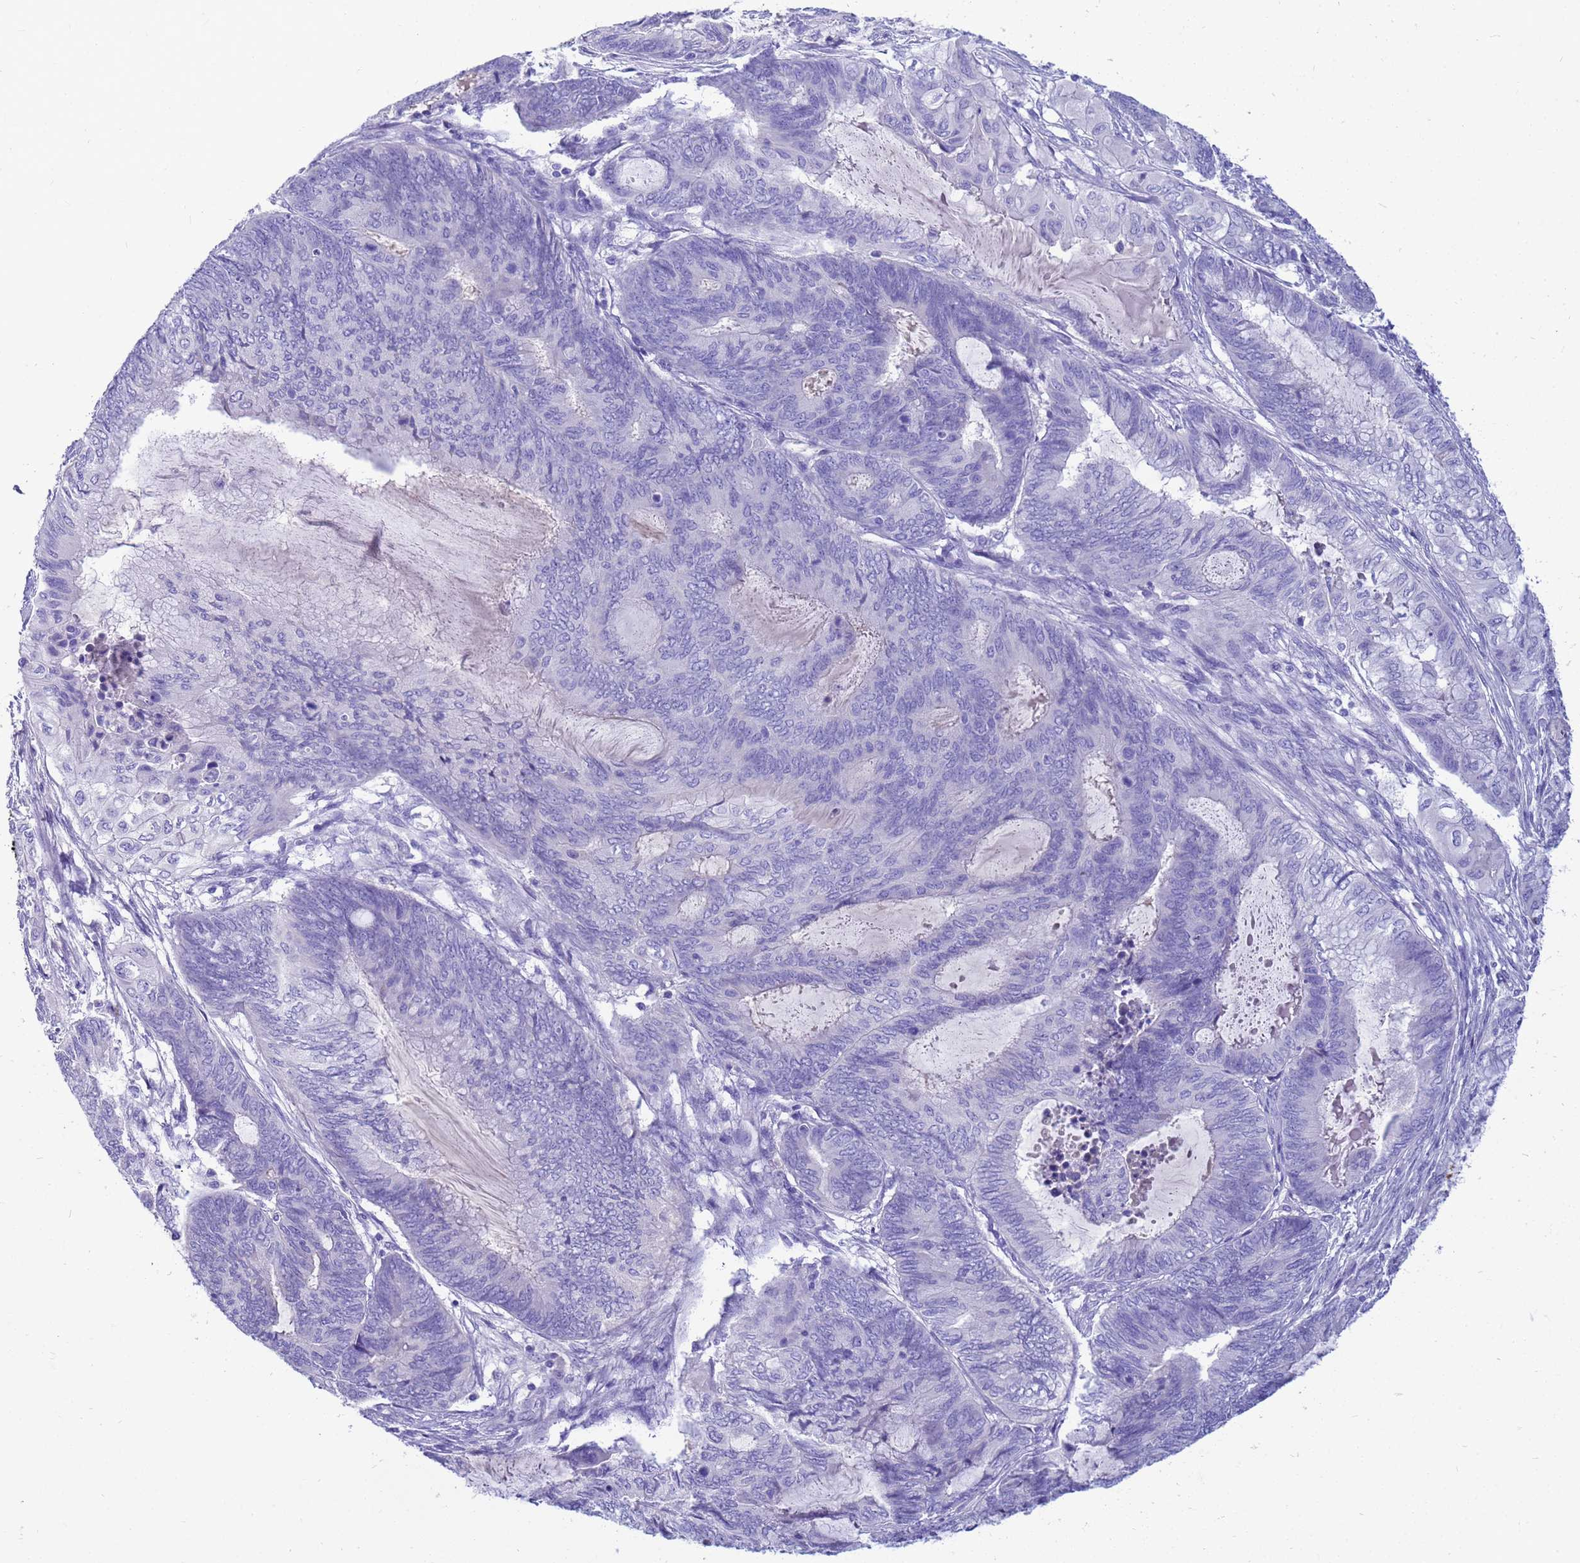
{"staining": {"intensity": "negative", "quantity": "none", "location": "none"}, "tissue": "endometrial cancer", "cell_type": "Tumor cells", "image_type": "cancer", "snomed": [{"axis": "morphology", "description": "Adenocarcinoma, NOS"}, {"axis": "topography", "description": "Uterus"}, {"axis": "topography", "description": "Endometrium"}], "caption": "Endometrial adenocarcinoma was stained to show a protein in brown. There is no significant positivity in tumor cells.", "gene": "SYCN", "patient": {"sex": "female", "age": 70}}